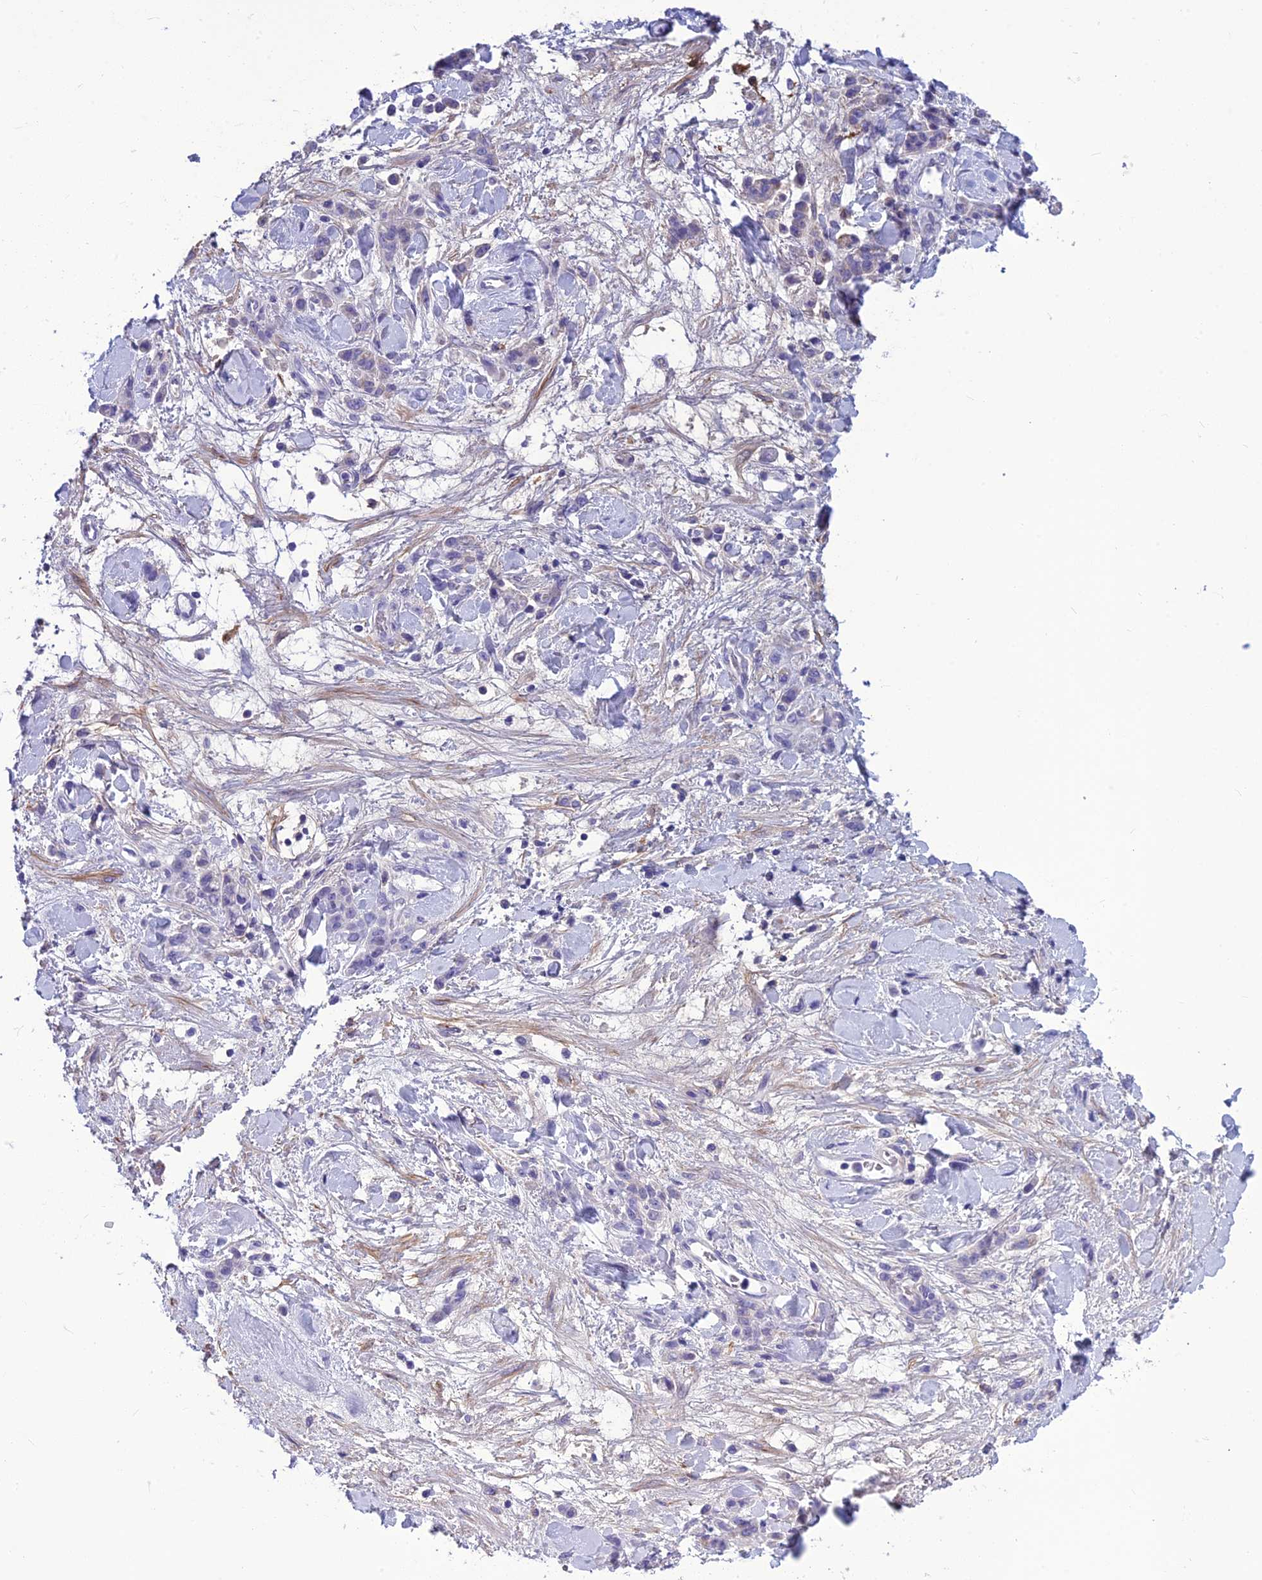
{"staining": {"intensity": "negative", "quantity": "none", "location": "none"}, "tissue": "stomach cancer", "cell_type": "Tumor cells", "image_type": "cancer", "snomed": [{"axis": "morphology", "description": "Normal tissue, NOS"}, {"axis": "morphology", "description": "Adenocarcinoma, NOS"}, {"axis": "topography", "description": "Stomach"}], "caption": "Image shows no significant protein expression in tumor cells of adenocarcinoma (stomach). (DAB (3,3'-diaminobenzidine) IHC visualized using brightfield microscopy, high magnification).", "gene": "BBS2", "patient": {"sex": "male", "age": 82}}